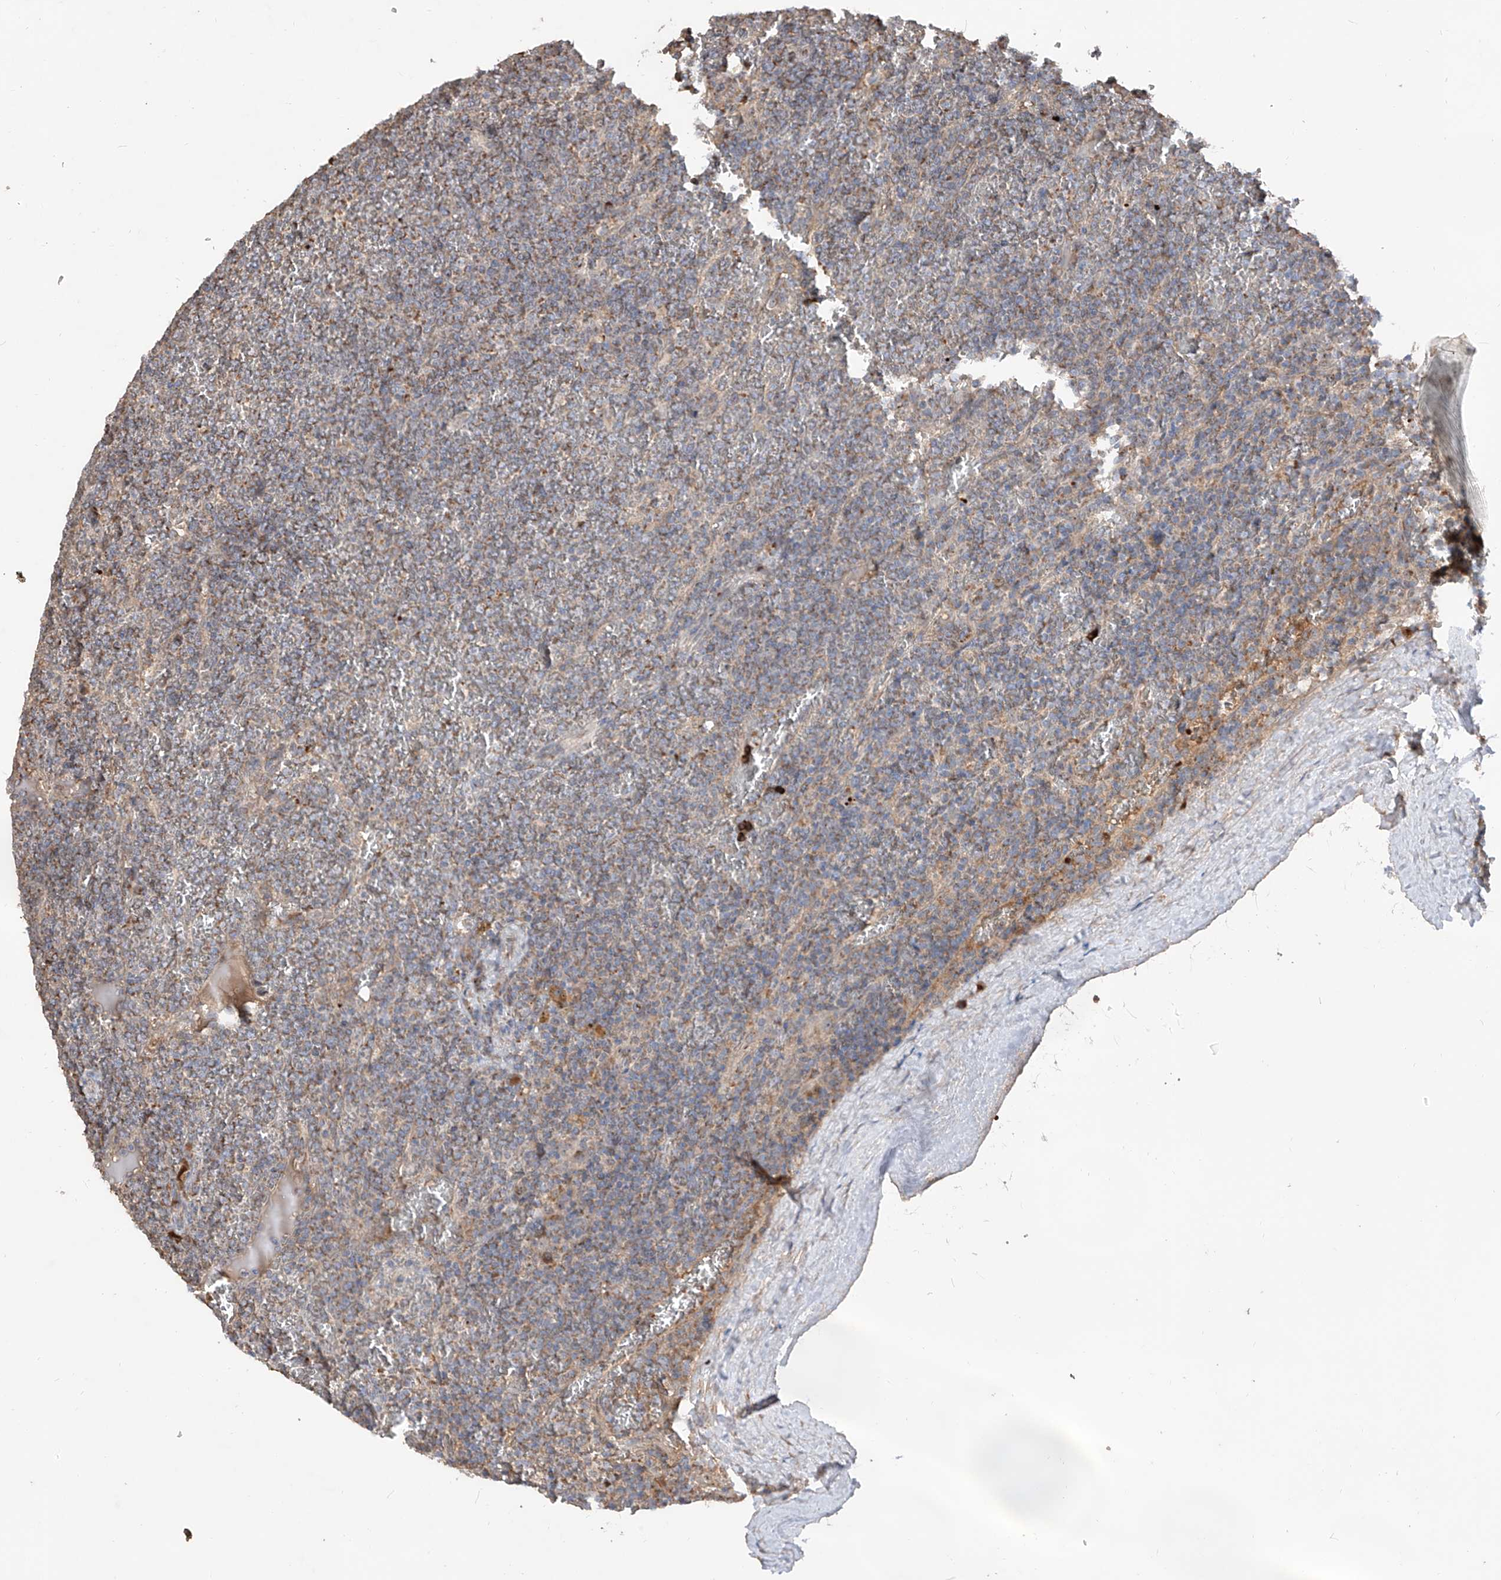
{"staining": {"intensity": "weak", "quantity": ">75%", "location": "cytoplasmic/membranous"}, "tissue": "lymphoma", "cell_type": "Tumor cells", "image_type": "cancer", "snomed": [{"axis": "morphology", "description": "Malignant lymphoma, non-Hodgkin's type, Low grade"}, {"axis": "topography", "description": "Spleen"}], "caption": "The micrograph demonstrates staining of lymphoma, revealing weak cytoplasmic/membranous protein positivity (brown color) within tumor cells.", "gene": "EDN1", "patient": {"sex": "female", "age": 19}}